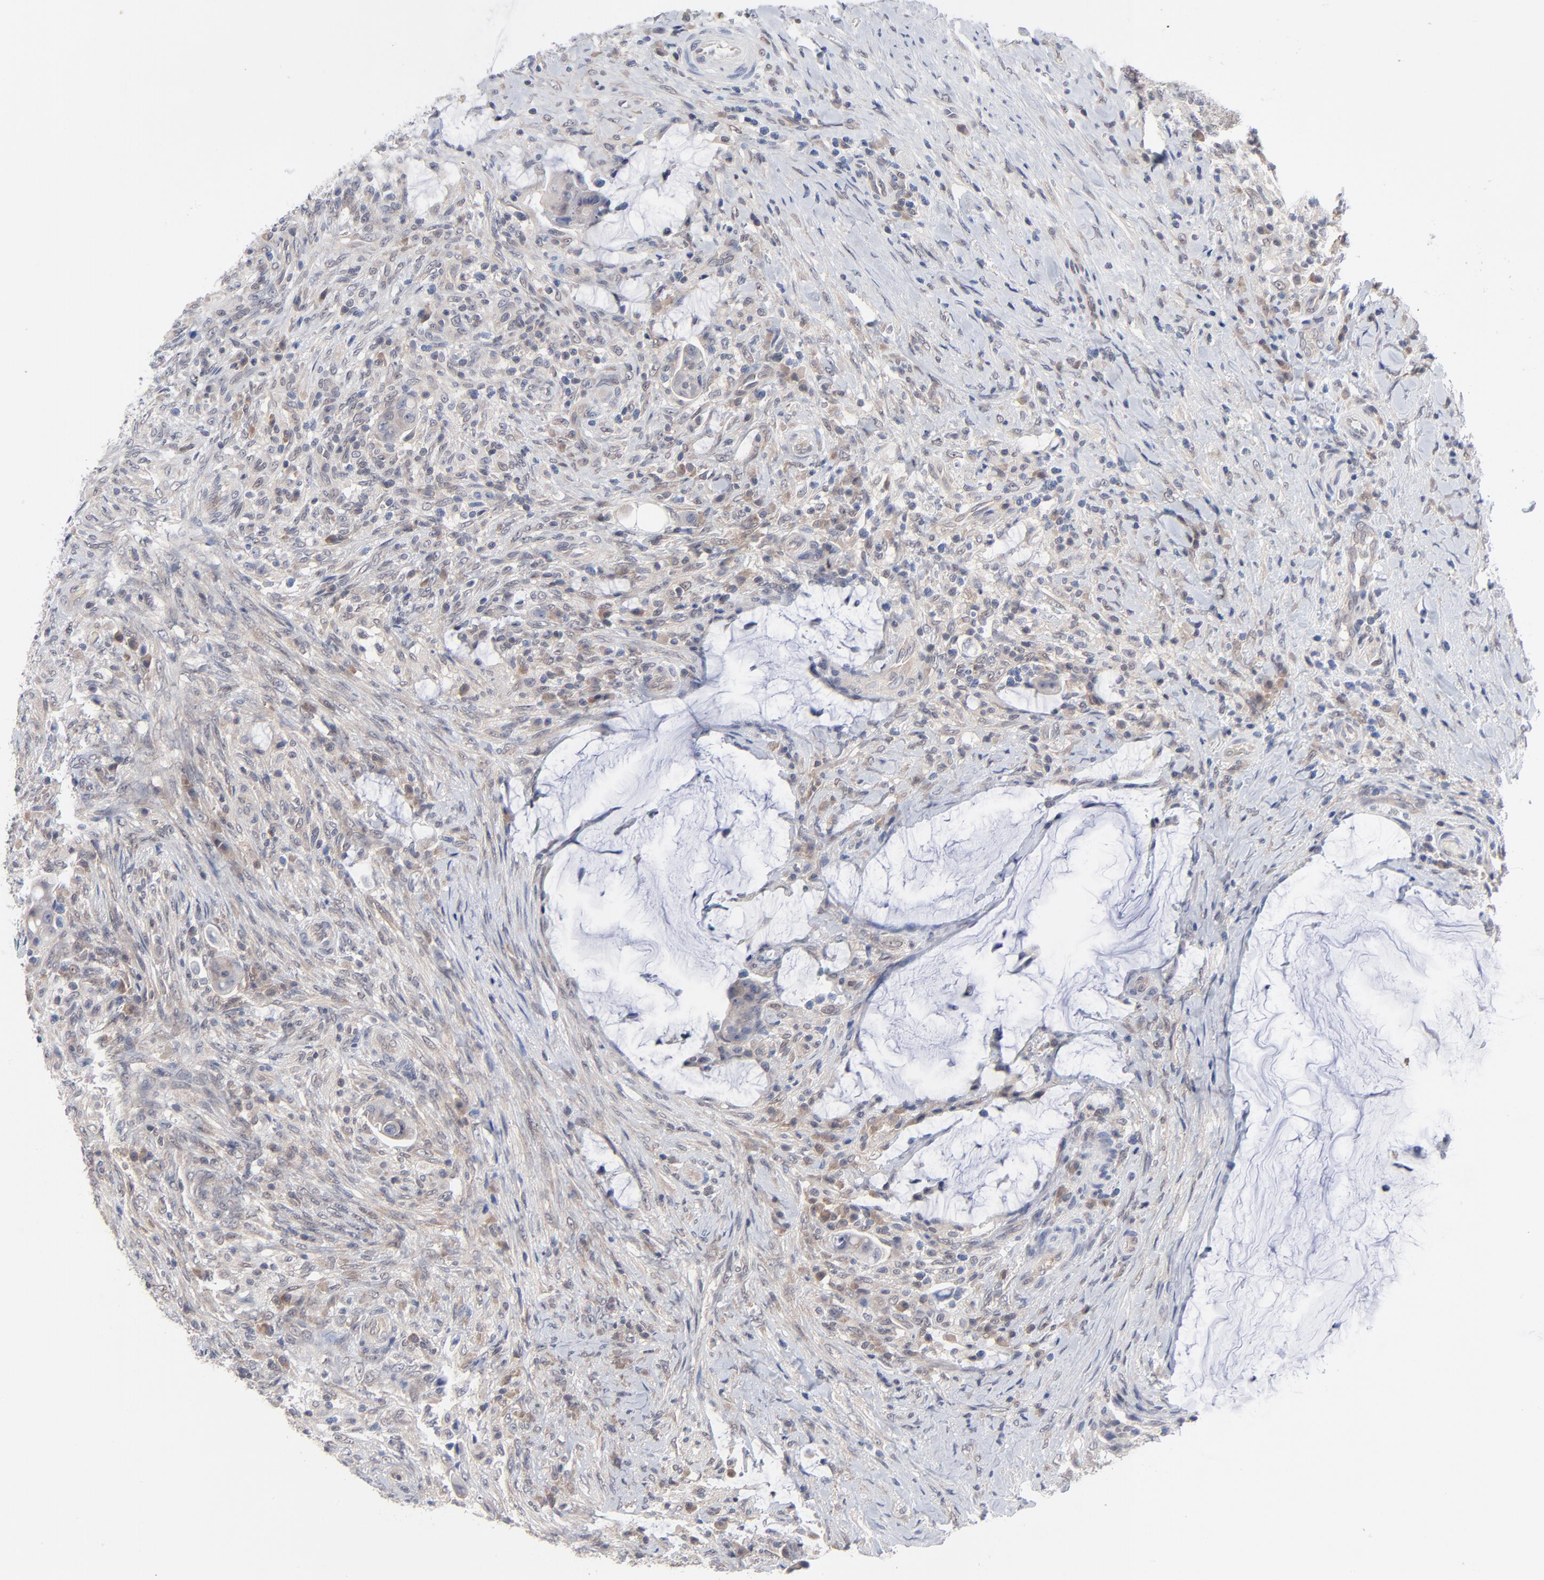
{"staining": {"intensity": "weak", "quantity": "25%-75%", "location": "cytoplasmic/membranous"}, "tissue": "colorectal cancer", "cell_type": "Tumor cells", "image_type": "cancer", "snomed": [{"axis": "morphology", "description": "Adenocarcinoma, NOS"}, {"axis": "topography", "description": "Rectum"}], "caption": "Protein staining of colorectal cancer (adenocarcinoma) tissue demonstrates weak cytoplasmic/membranous expression in about 25%-75% of tumor cells. The staining was performed using DAB to visualize the protein expression in brown, while the nuclei were stained in blue with hematoxylin (Magnification: 20x).", "gene": "RPS6KB1", "patient": {"sex": "female", "age": 71}}